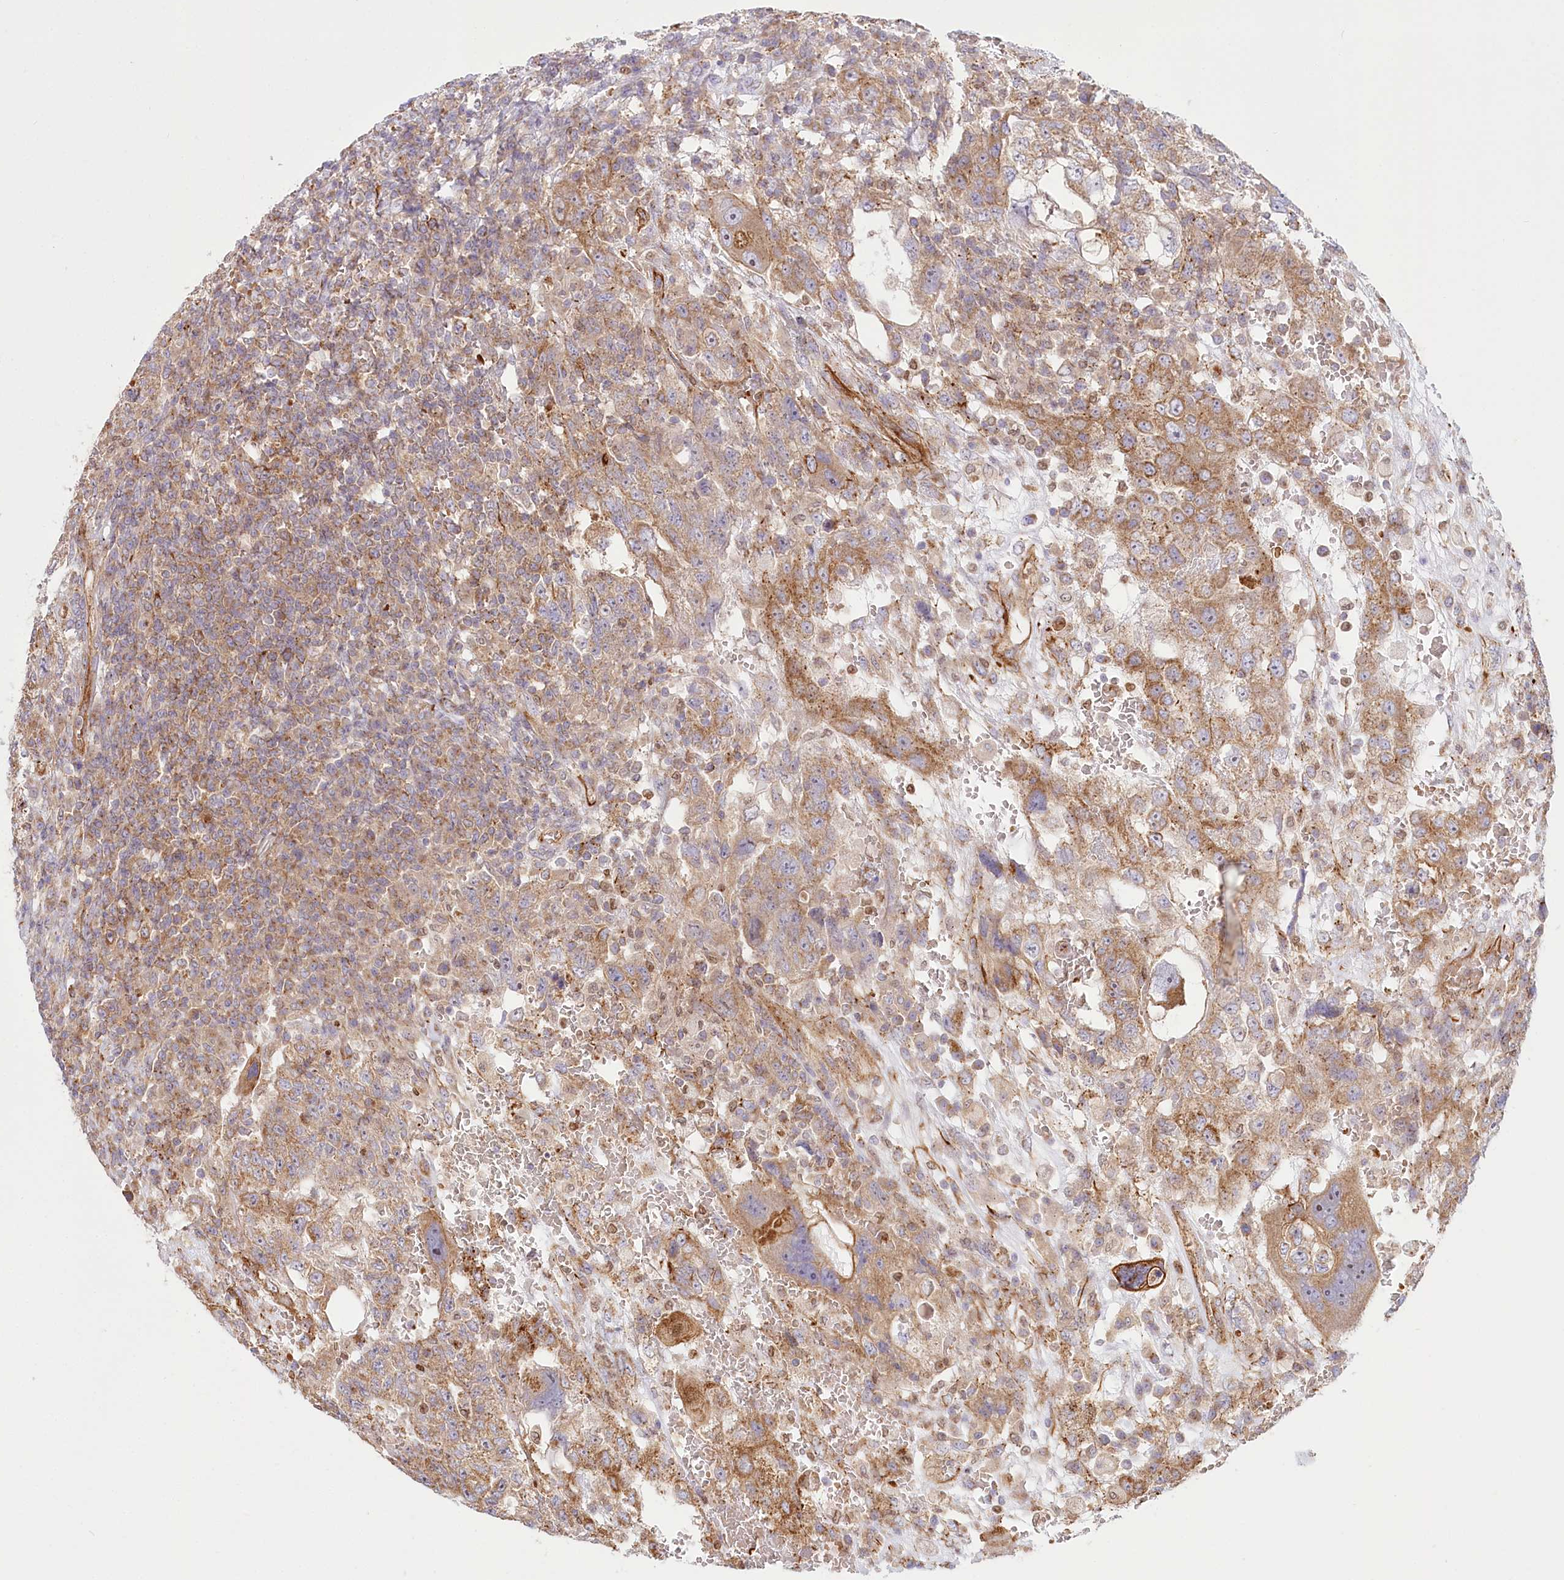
{"staining": {"intensity": "moderate", "quantity": "<25%", "location": "cytoplasmic/membranous"}, "tissue": "testis cancer", "cell_type": "Tumor cells", "image_type": "cancer", "snomed": [{"axis": "morphology", "description": "Carcinoma, Embryonal, NOS"}, {"axis": "topography", "description": "Testis"}], "caption": "Immunohistochemical staining of human embryonal carcinoma (testis) shows moderate cytoplasmic/membranous protein expression in approximately <25% of tumor cells.", "gene": "COMMD3", "patient": {"sex": "male", "age": 26}}